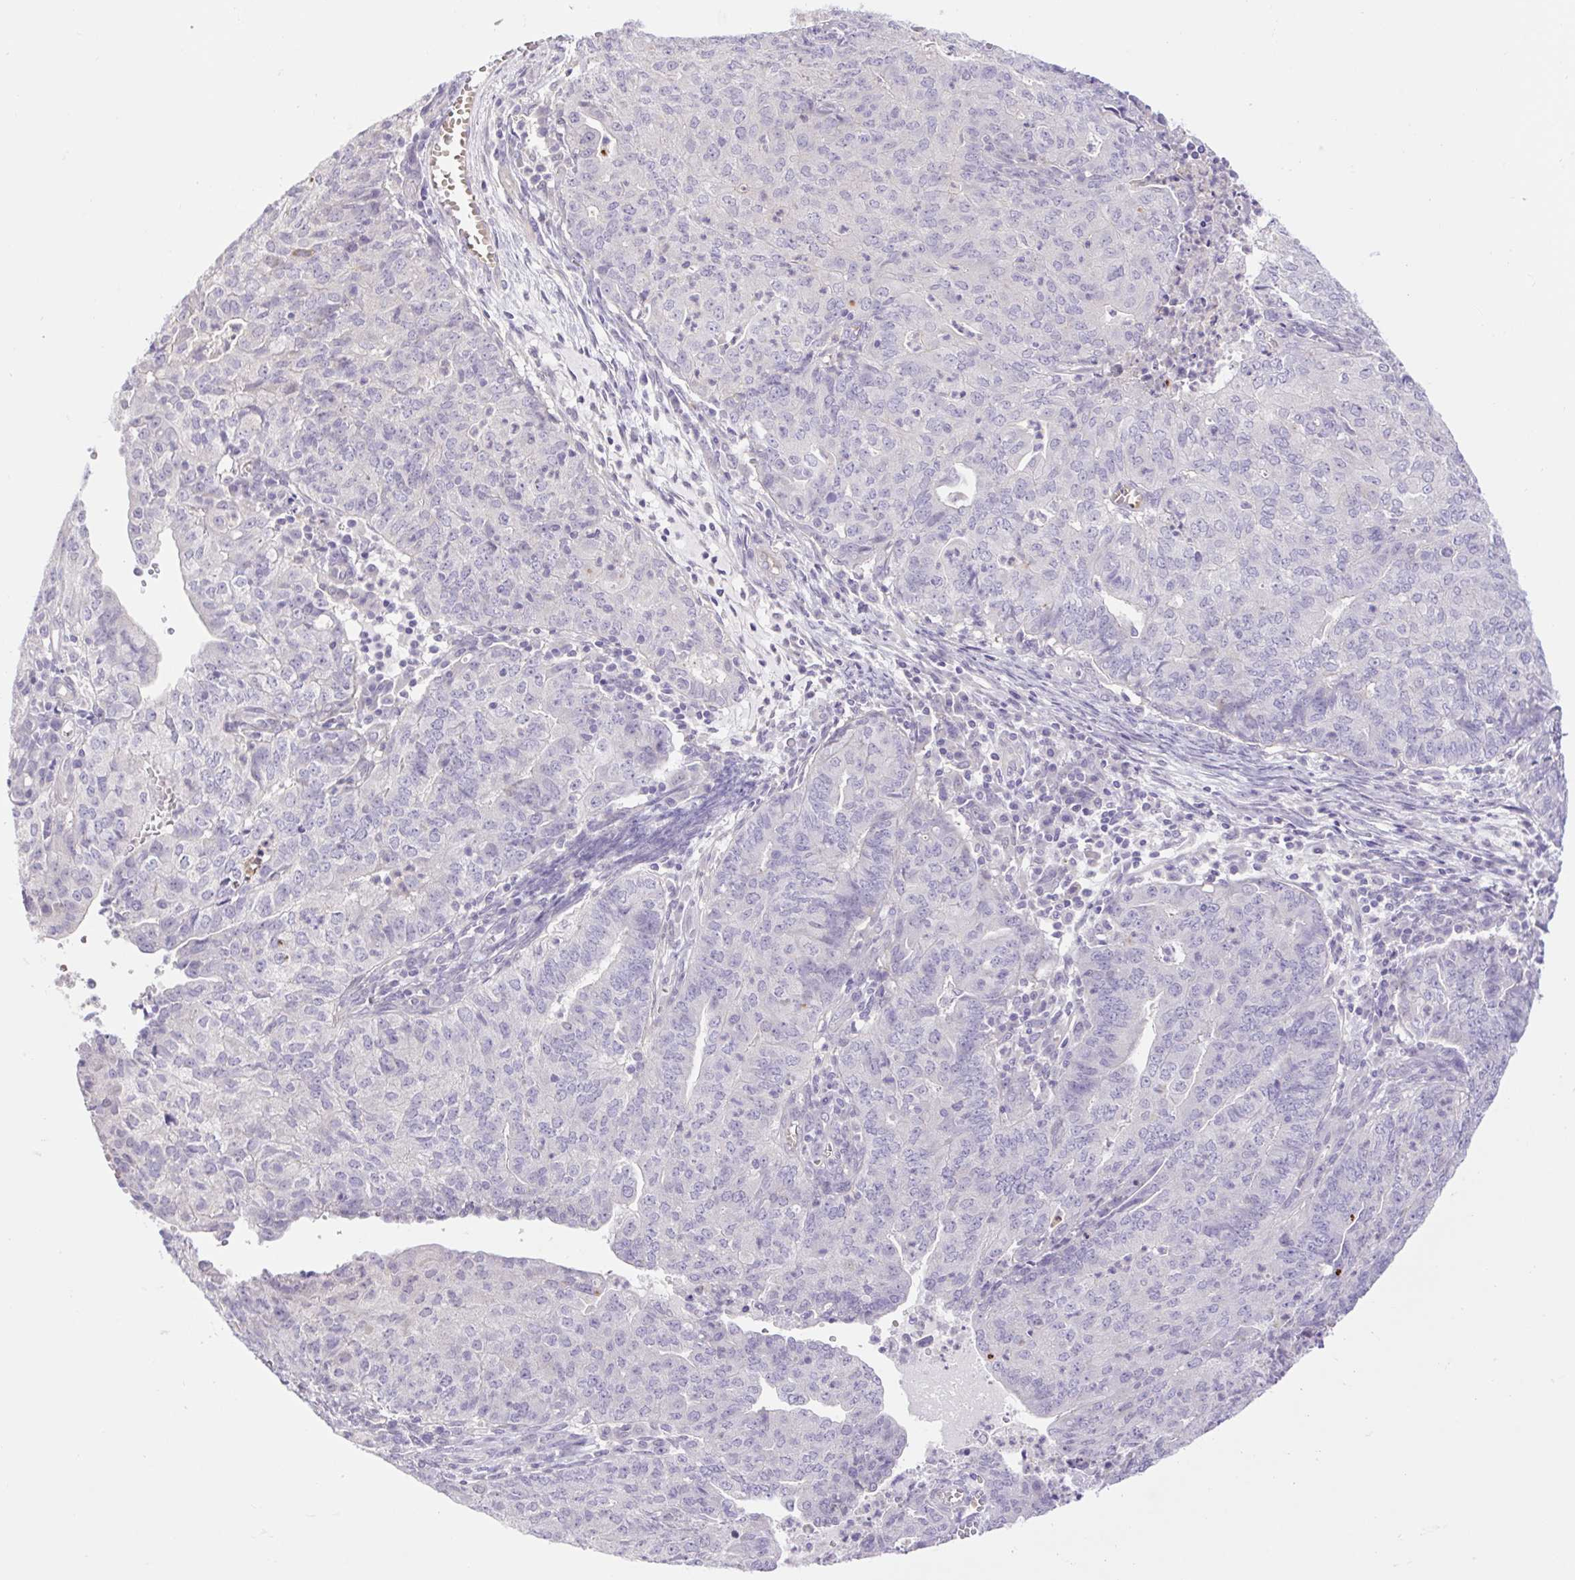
{"staining": {"intensity": "negative", "quantity": "none", "location": "none"}, "tissue": "endometrial cancer", "cell_type": "Tumor cells", "image_type": "cancer", "snomed": [{"axis": "morphology", "description": "Adenocarcinoma, NOS"}, {"axis": "topography", "description": "Endometrium"}], "caption": "The immunohistochemistry (IHC) image has no significant positivity in tumor cells of endometrial adenocarcinoma tissue.", "gene": "FAM177B", "patient": {"sex": "female", "age": 82}}